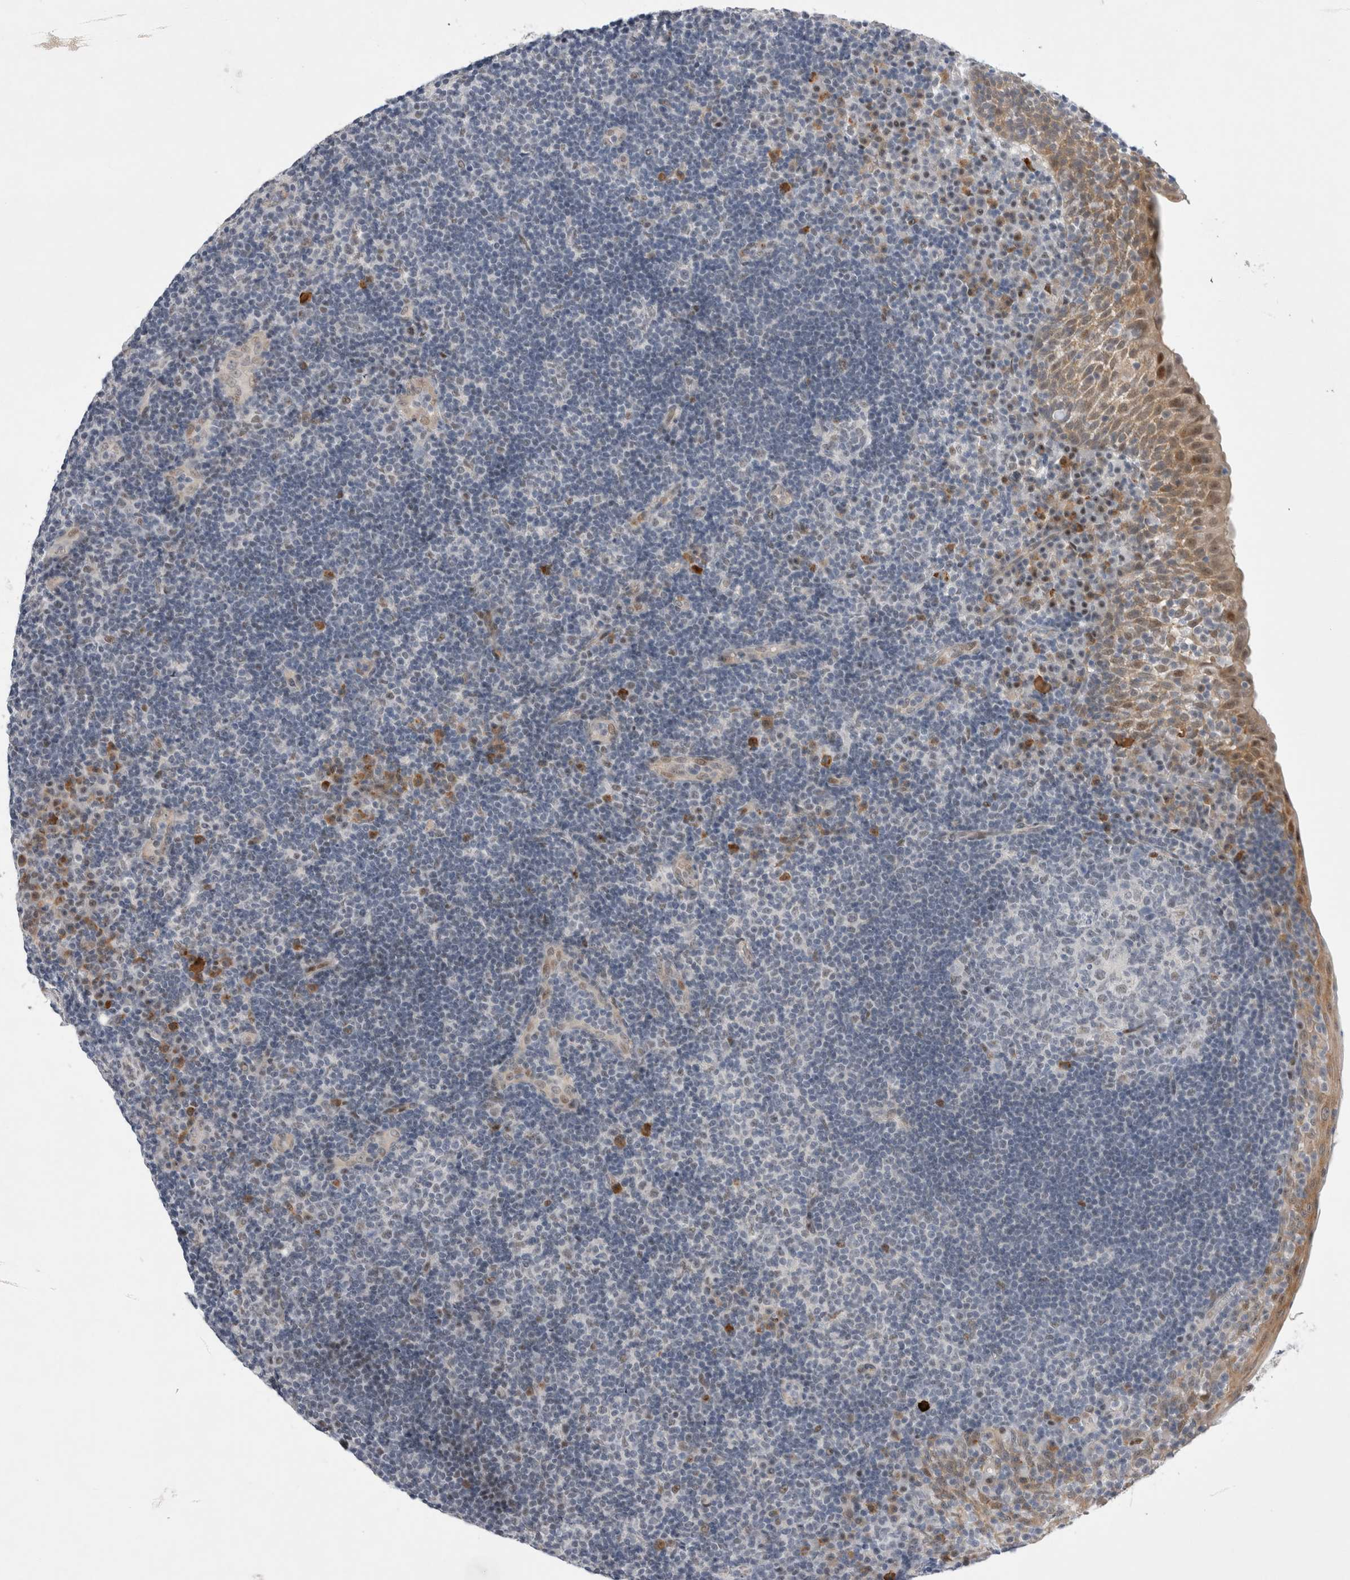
{"staining": {"intensity": "weak", "quantity": "<25%", "location": "nuclear"}, "tissue": "tonsil", "cell_type": "Germinal center cells", "image_type": "normal", "snomed": [{"axis": "morphology", "description": "Normal tissue, NOS"}, {"axis": "topography", "description": "Tonsil"}], "caption": "Germinal center cells are negative for protein expression in normal human tonsil. (DAB IHC, high magnification).", "gene": "WIPF2", "patient": {"sex": "female", "age": 40}}